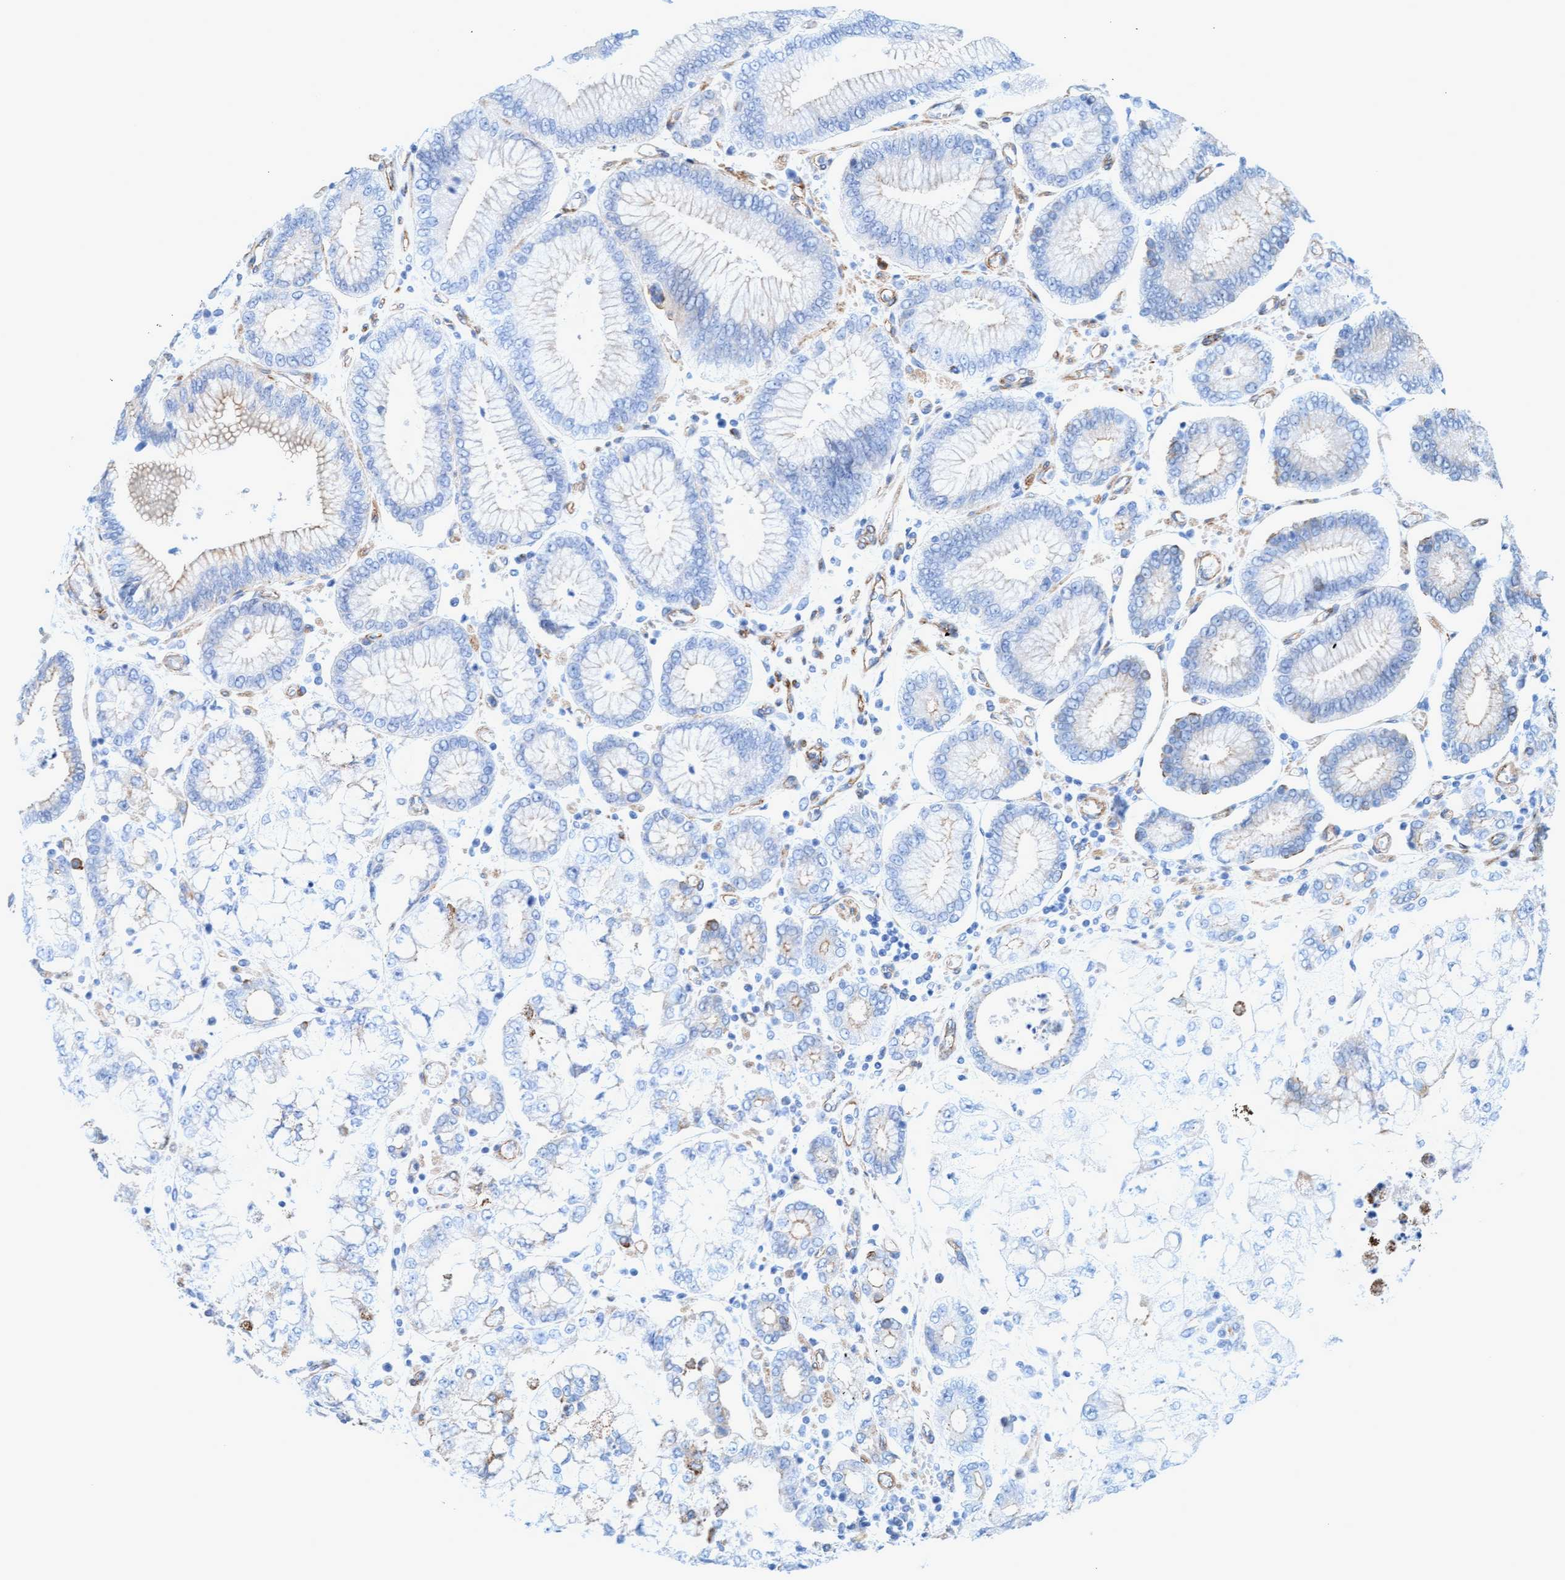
{"staining": {"intensity": "negative", "quantity": "none", "location": "none"}, "tissue": "stomach cancer", "cell_type": "Tumor cells", "image_type": "cancer", "snomed": [{"axis": "morphology", "description": "Adenocarcinoma, NOS"}, {"axis": "topography", "description": "Stomach"}], "caption": "Photomicrograph shows no significant protein expression in tumor cells of stomach cancer.", "gene": "MTFR1", "patient": {"sex": "male", "age": 76}}